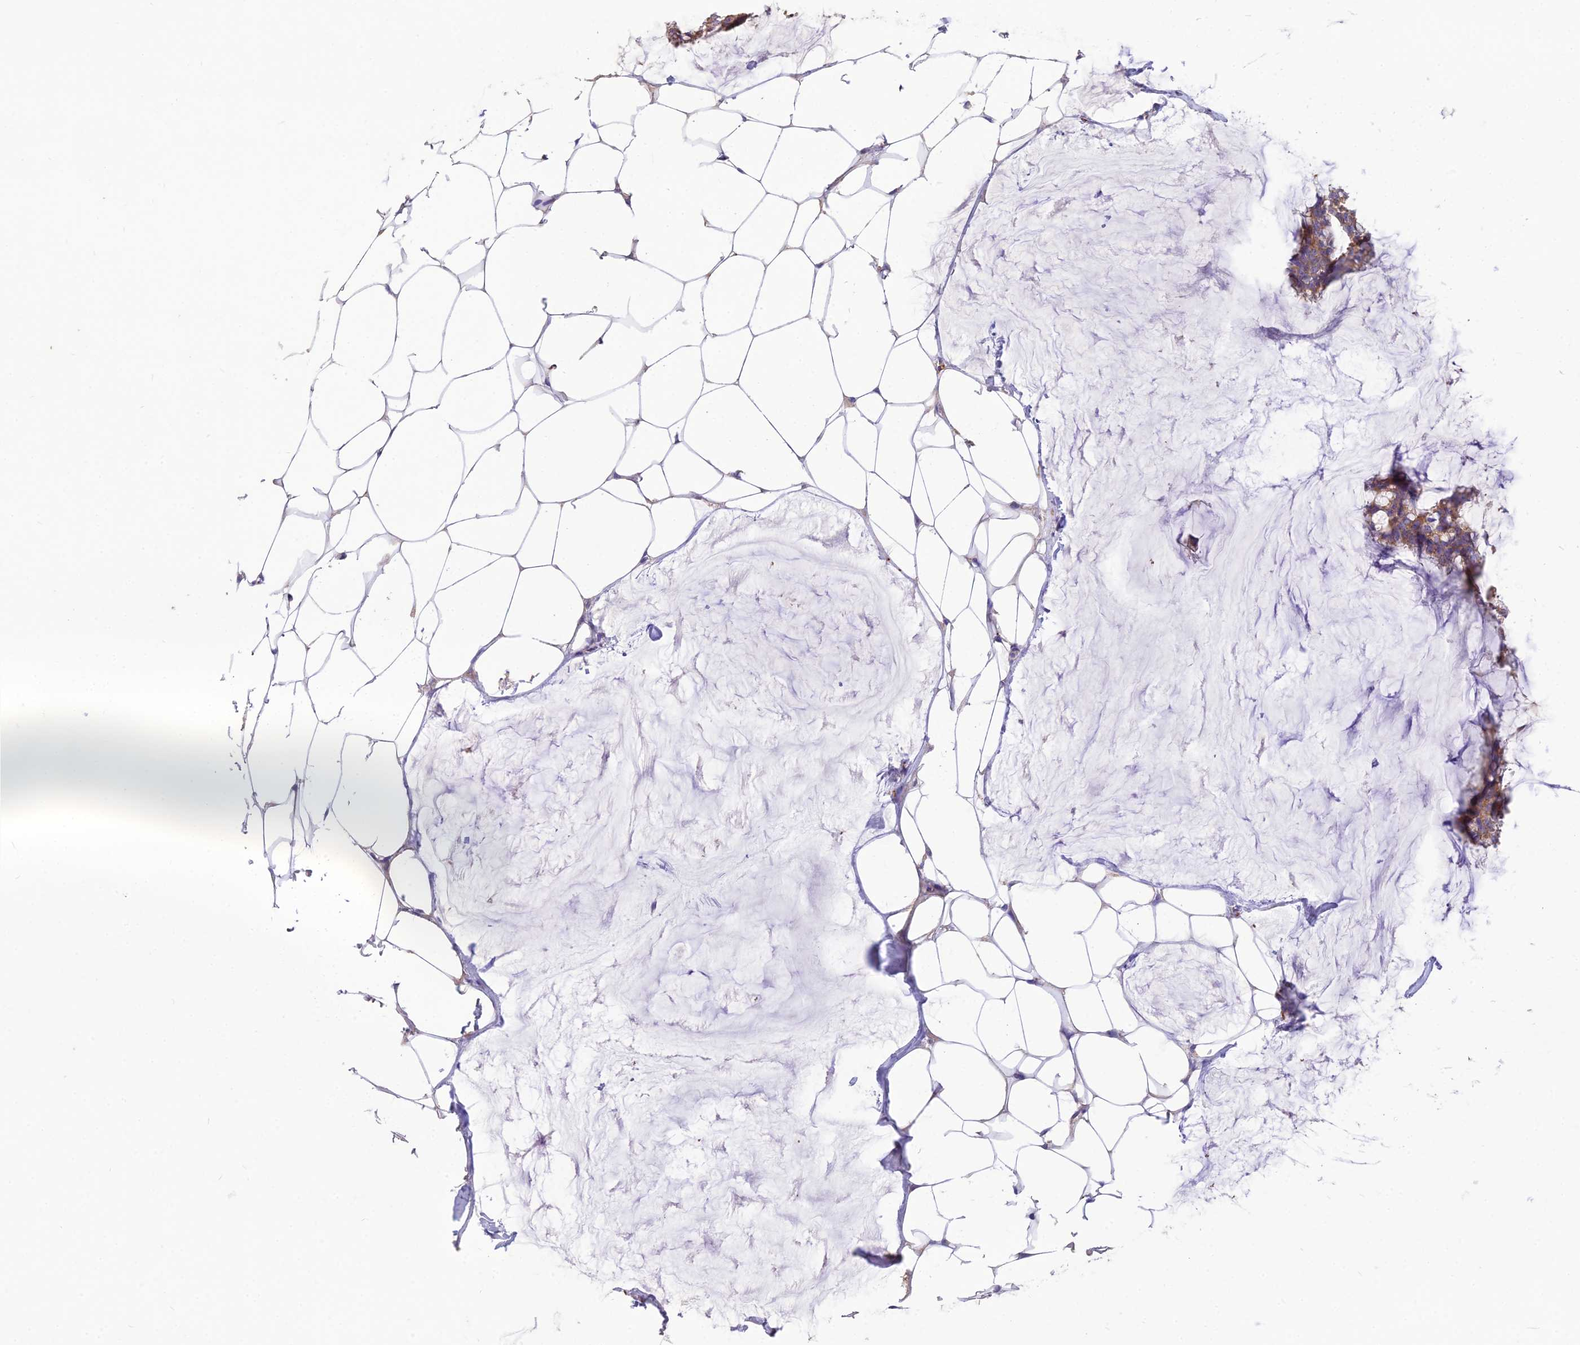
{"staining": {"intensity": "weak", "quantity": "25%-75%", "location": "cytoplasmic/membranous"}, "tissue": "breast cancer", "cell_type": "Tumor cells", "image_type": "cancer", "snomed": [{"axis": "morphology", "description": "Duct carcinoma"}, {"axis": "topography", "description": "Breast"}], "caption": "Weak cytoplasmic/membranous protein staining is appreciated in about 25%-75% of tumor cells in breast cancer (invasive ductal carcinoma). (brown staining indicates protein expression, while blue staining denotes nuclei).", "gene": "SDHD", "patient": {"sex": "female", "age": 93}}